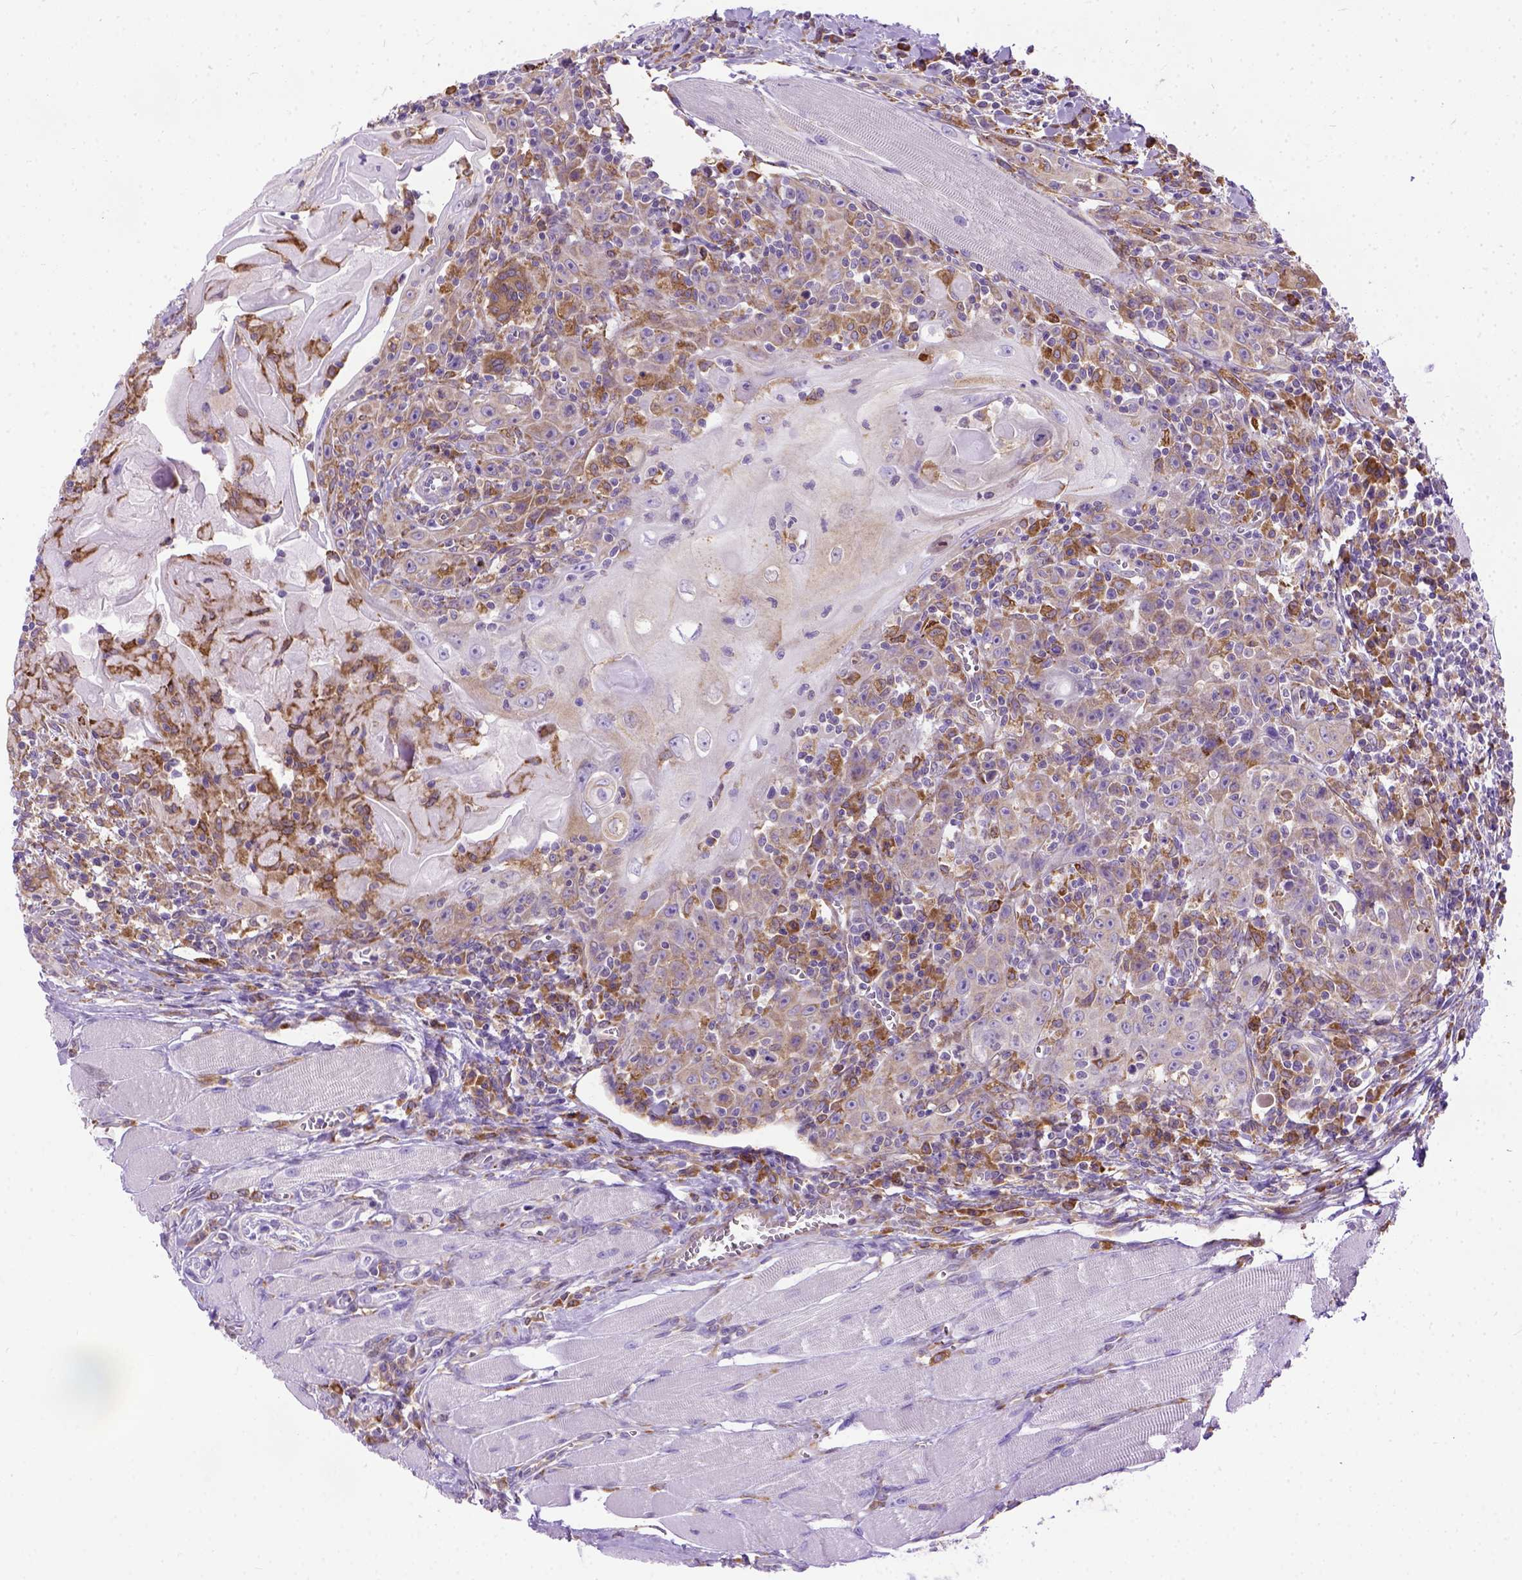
{"staining": {"intensity": "weak", "quantity": ">75%", "location": "cytoplasmic/membranous"}, "tissue": "head and neck cancer", "cell_type": "Tumor cells", "image_type": "cancer", "snomed": [{"axis": "morphology", "description": "Squamous cell carcinoma, NOS"}, {"axis": "topography", "description": "Head-Neck"}], "caption": "Brown immunohistochemical staining in human head and neck squamous cell carcinoma demonstrates weak cytoplasmic/membranous positivity in about >75% of tumor cells.", "gene": "PLK4", "patient": {"sex": "male", "age": 52}}